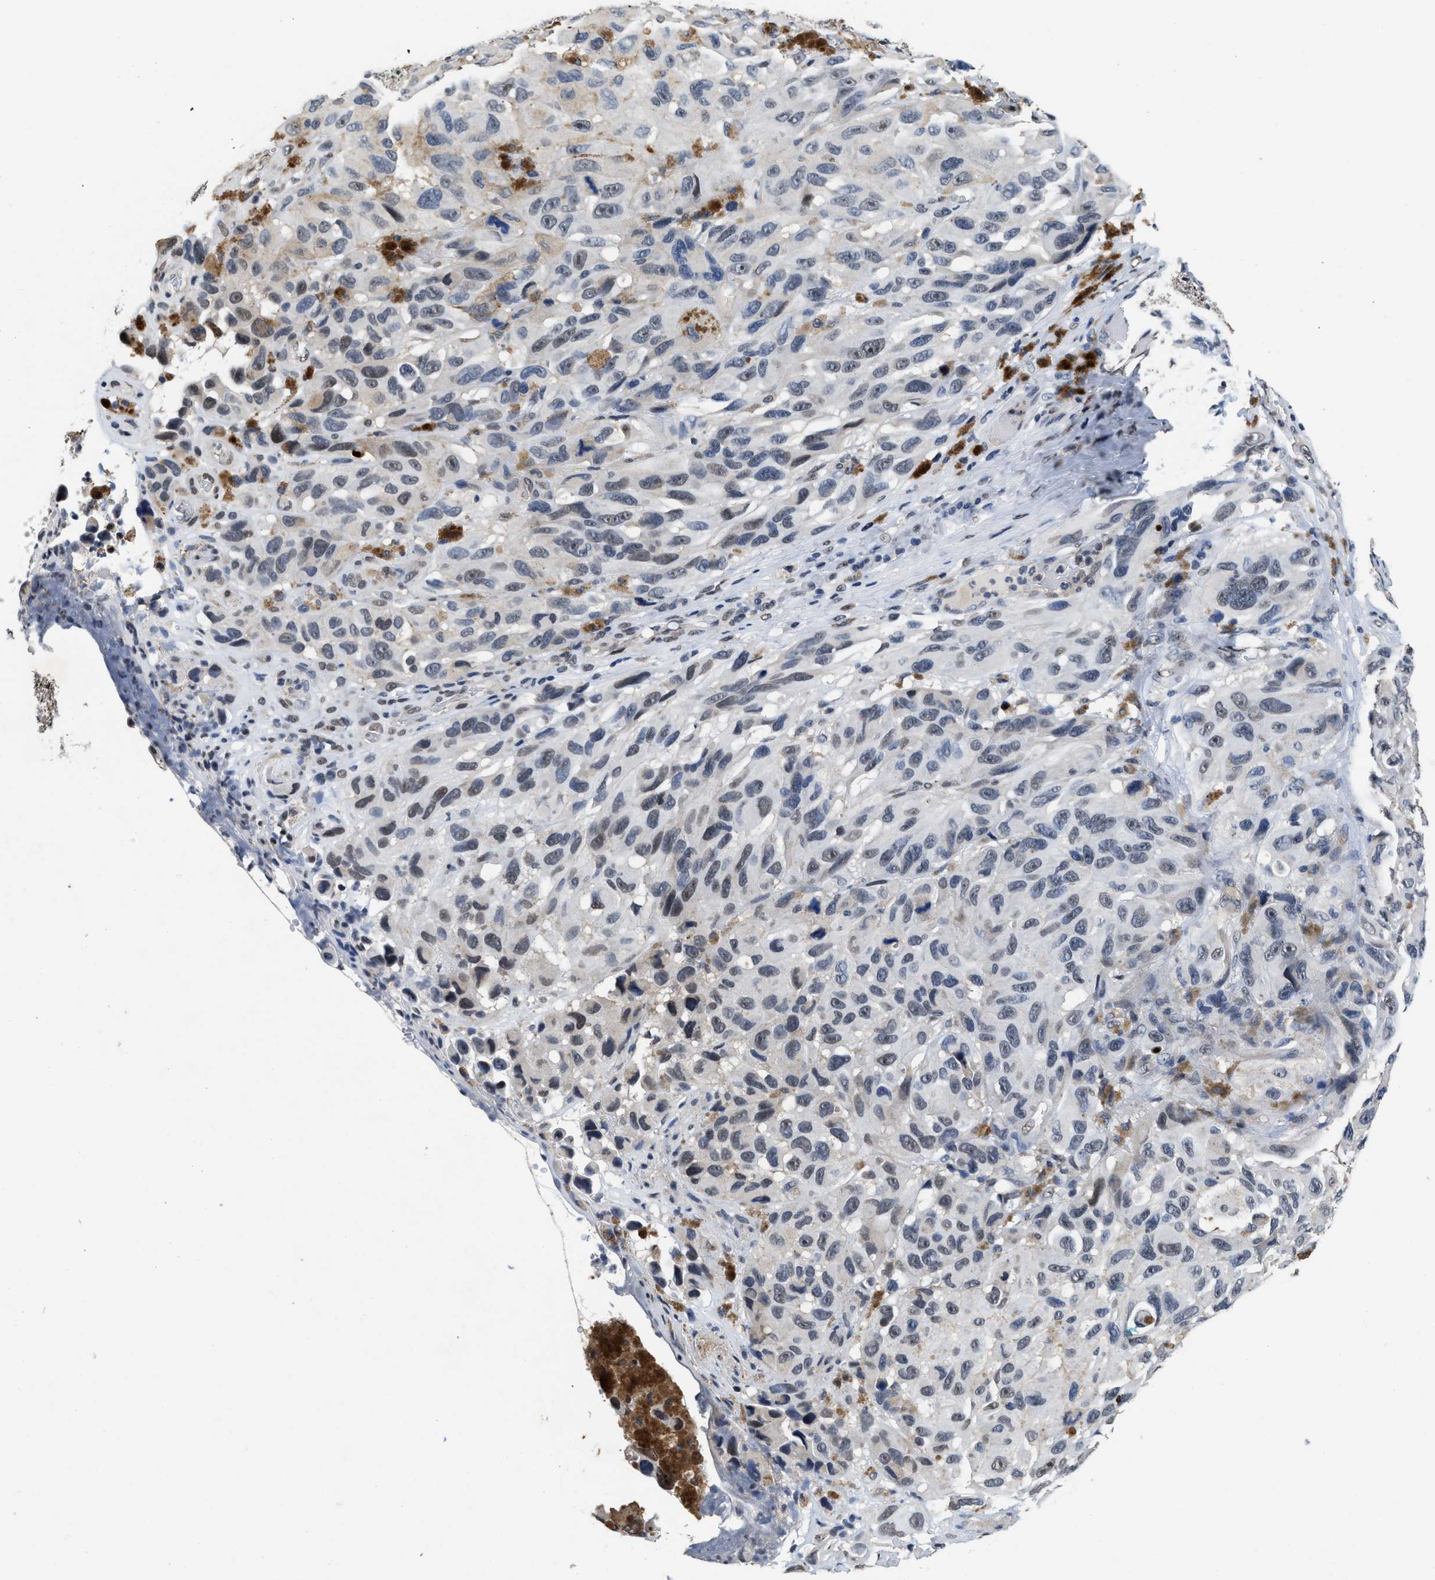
{"staining": {"intensity": "weak", "quantity": "<25%", "location": "nuclear"}, "tissue": "melanoma", "cell_type": "Tumor cells", "image_type": "cancer", "snomed": [{"axis": "morphology", "description": "Malignant melanoma, NOS"}, {"axis": "topography", "description": "Skin"}], "caption": "This is an IHC histopathology image of human malignant melanoma. There is no positivity in tumor cells.", "gene": "SUPT16H", "patient": {"sex": "female", "age": 73}}